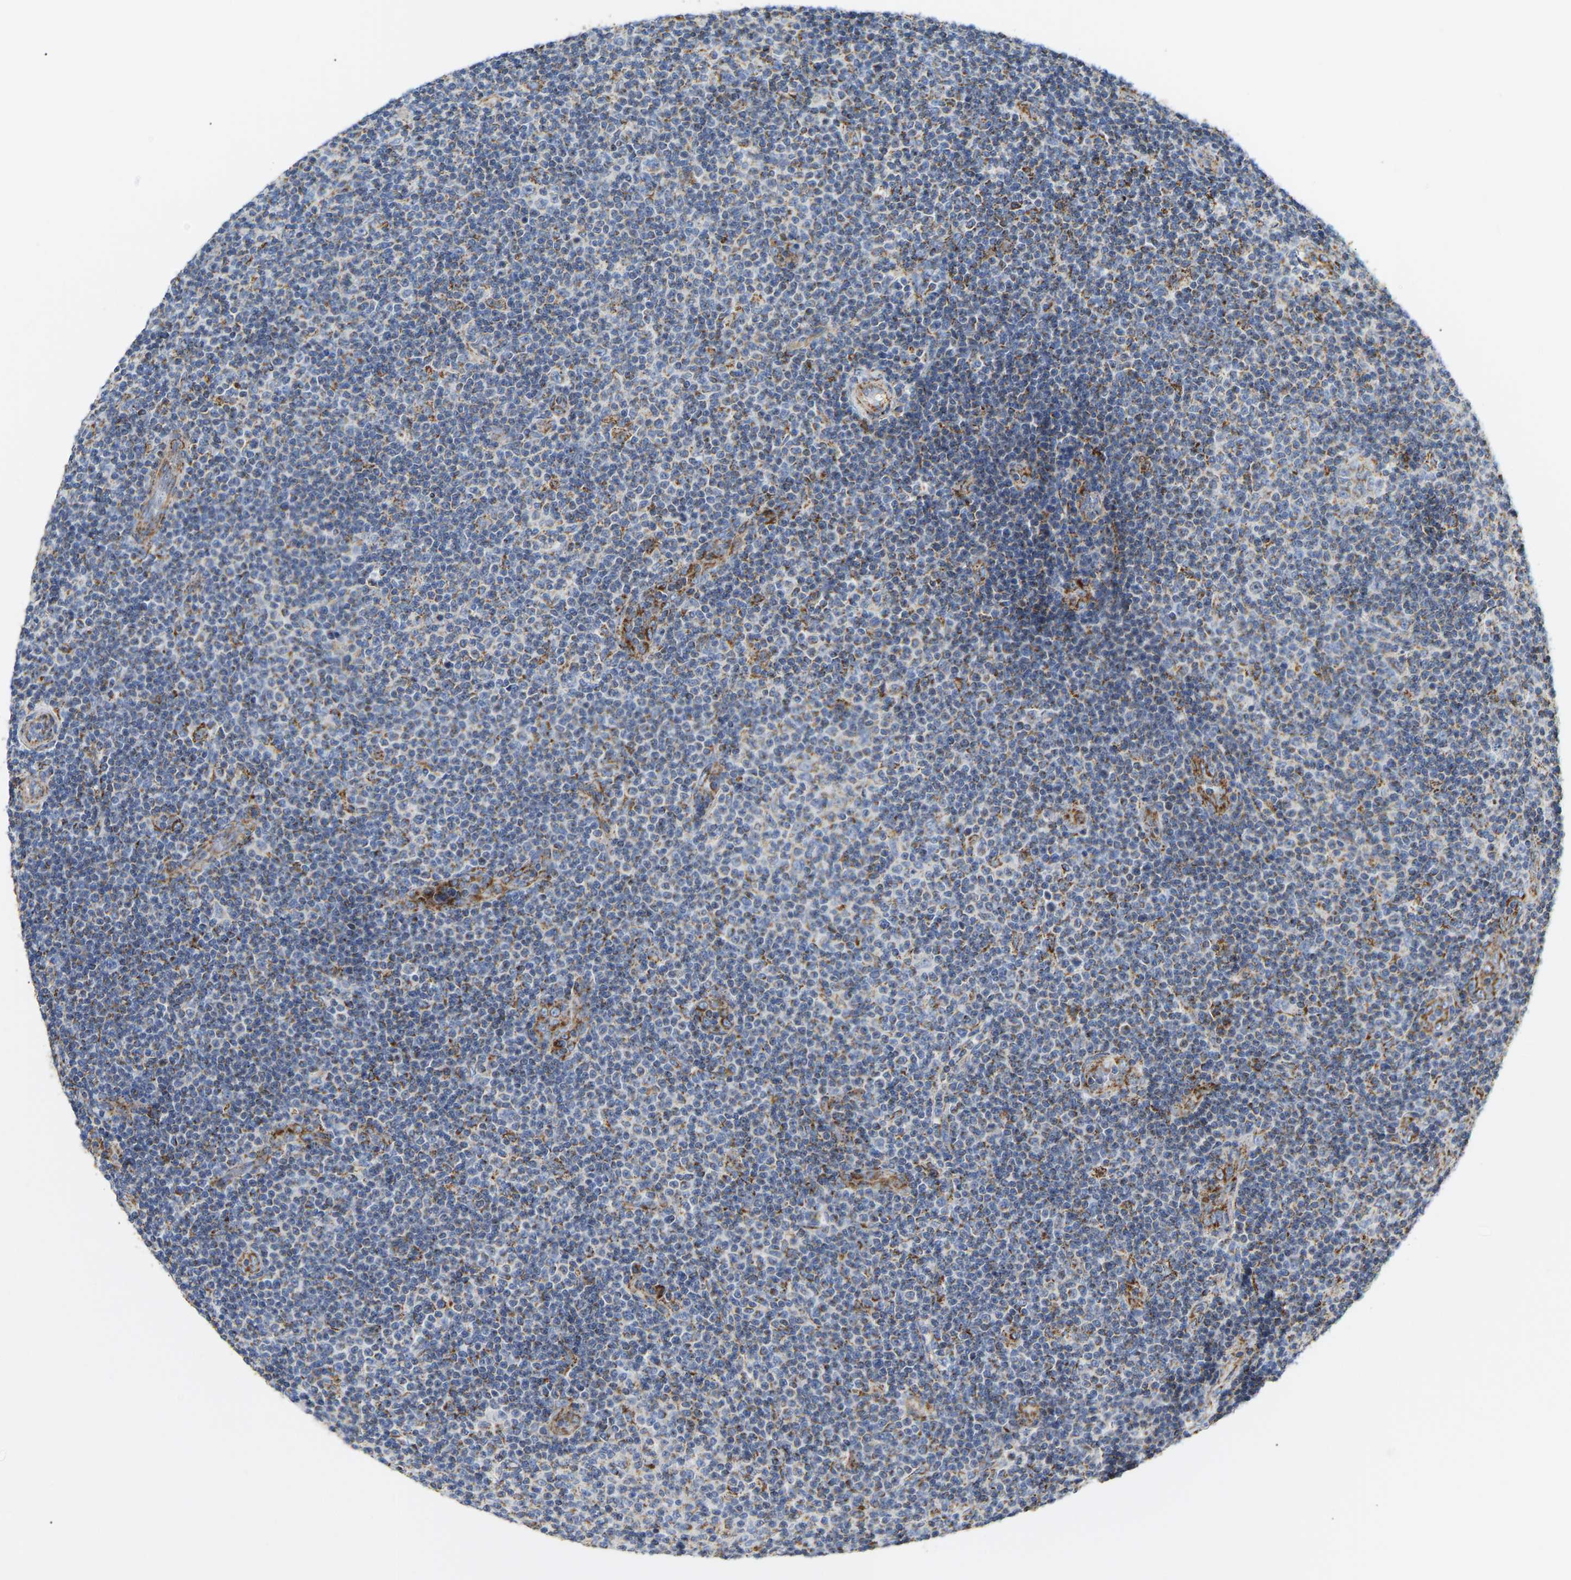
{"staining": {"intensity": "moderate", "quantity": "25%-75%", "location": "cytoplasmic/membranous"}, "tissue": "lymphoma", "cell_type": "Tumor cells", "image_type": "cancer", "snomed": [{"axis": "morphology", "description": "Malignant lymphoma, non-Hodgkin's type, Low grade"}, {"axis": "topography", "description": "Lymph node"}], "caption": "Immunohistochemical staining of human lymphoma demonstrates moderate cytoplasmic/membranous protein positivity in approximately 25%-75% of tumor cells.", "gene": "HIBADH", "patient": {"sex": "male", "age": 83}}